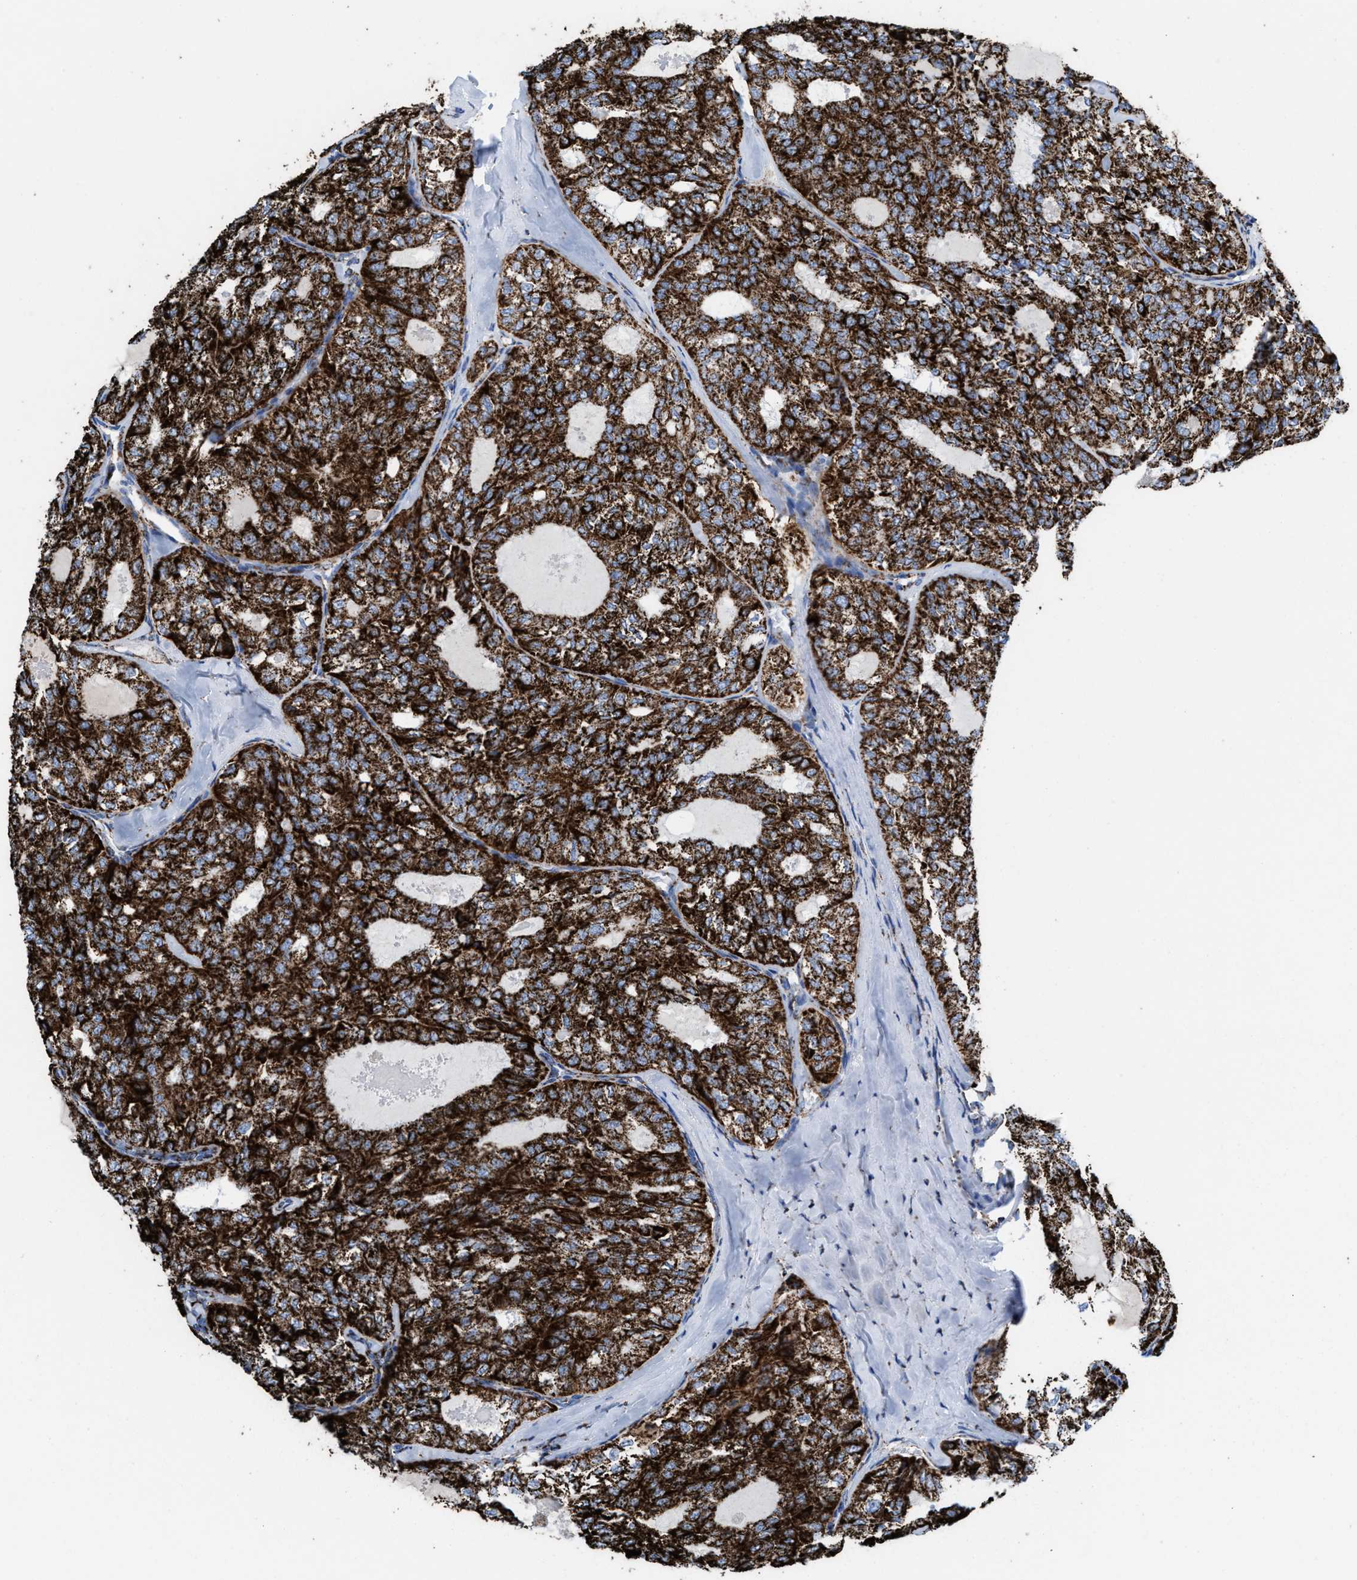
{"staining": {"intensity": "strong", "quantity": ">75%", "location": "cytoplasmic/membranous"}, "tissue": "thyroid cancer", "cell_type": "Tumor cells", "image_type": "cancer", "snomed": [{"axis": "morphology", "description": "Follicular adenoma carcinoma, NOS"}, {"axis": "topography", "description": "Thyroid gland"}], "caption": "A high amount of strong cytoplasmic/membranous staining is seen in approximately >75% of tumor cells in thyroid cancer tissue.", "gene": "ECHS1", "patient": {"sex": "male", "age": 75}}